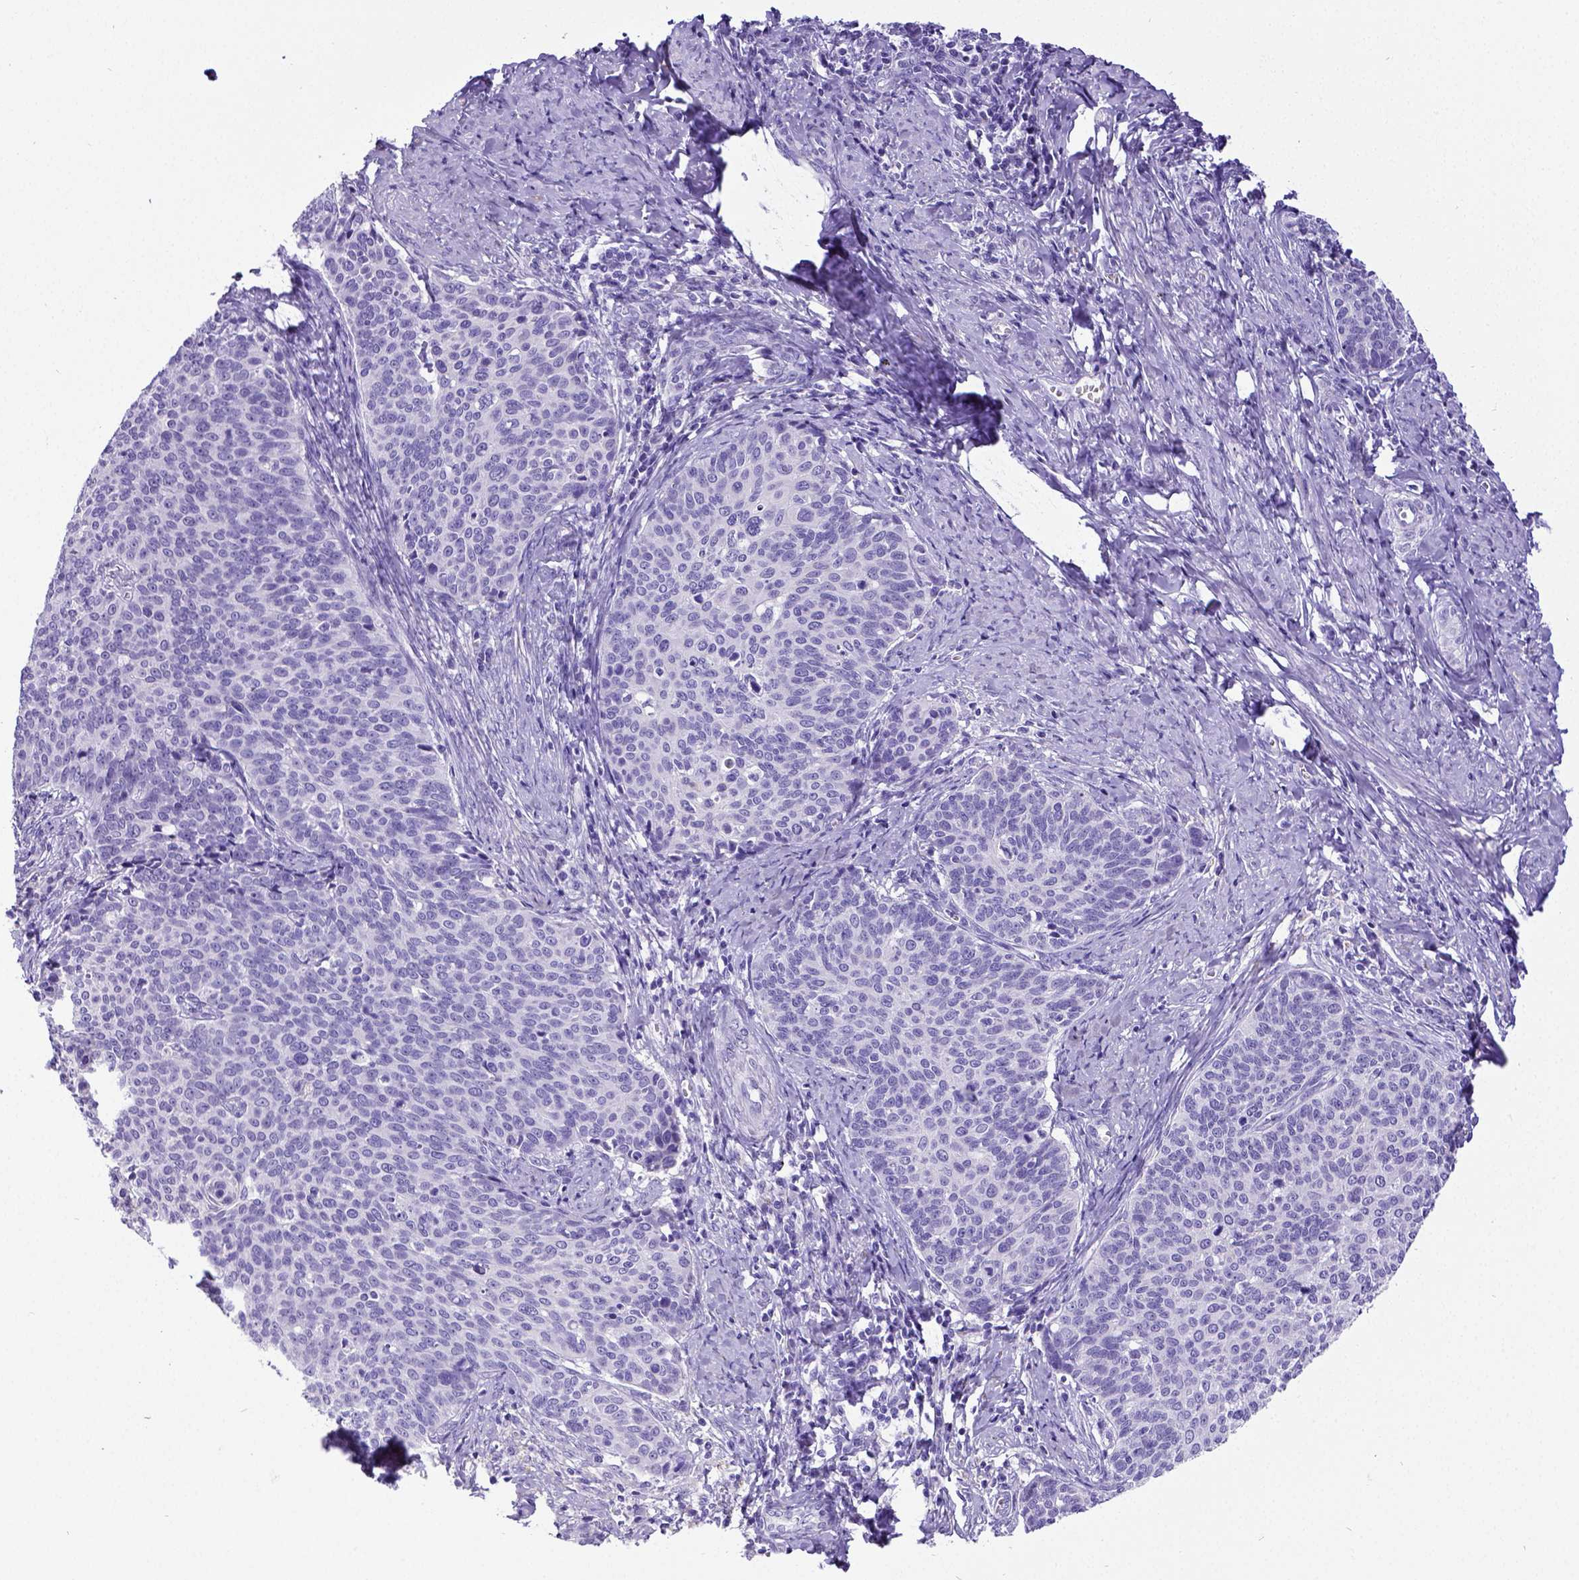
{"staining": {"intensity": "negative", "quantity": "none", "location": "none"}, "tissue": "cervical cancer", "cell_type": "Tumor cells", "image_type": "cancer", "snomed": [{"axis": "morphology", "description": "Normal tissue, NOS"}, {"axis": "morphology", "description": "Squamous cell carcinoma, NOS"}, {"axis": "topography", "description": "Cervix"}], "caption": "Squamous cell carcinoma (cervical) was stained to show a protein in brown. There is no significant expression in tumor cells.", "gene": "SATB2", "patient": {"sex": "female", "age": 39}}